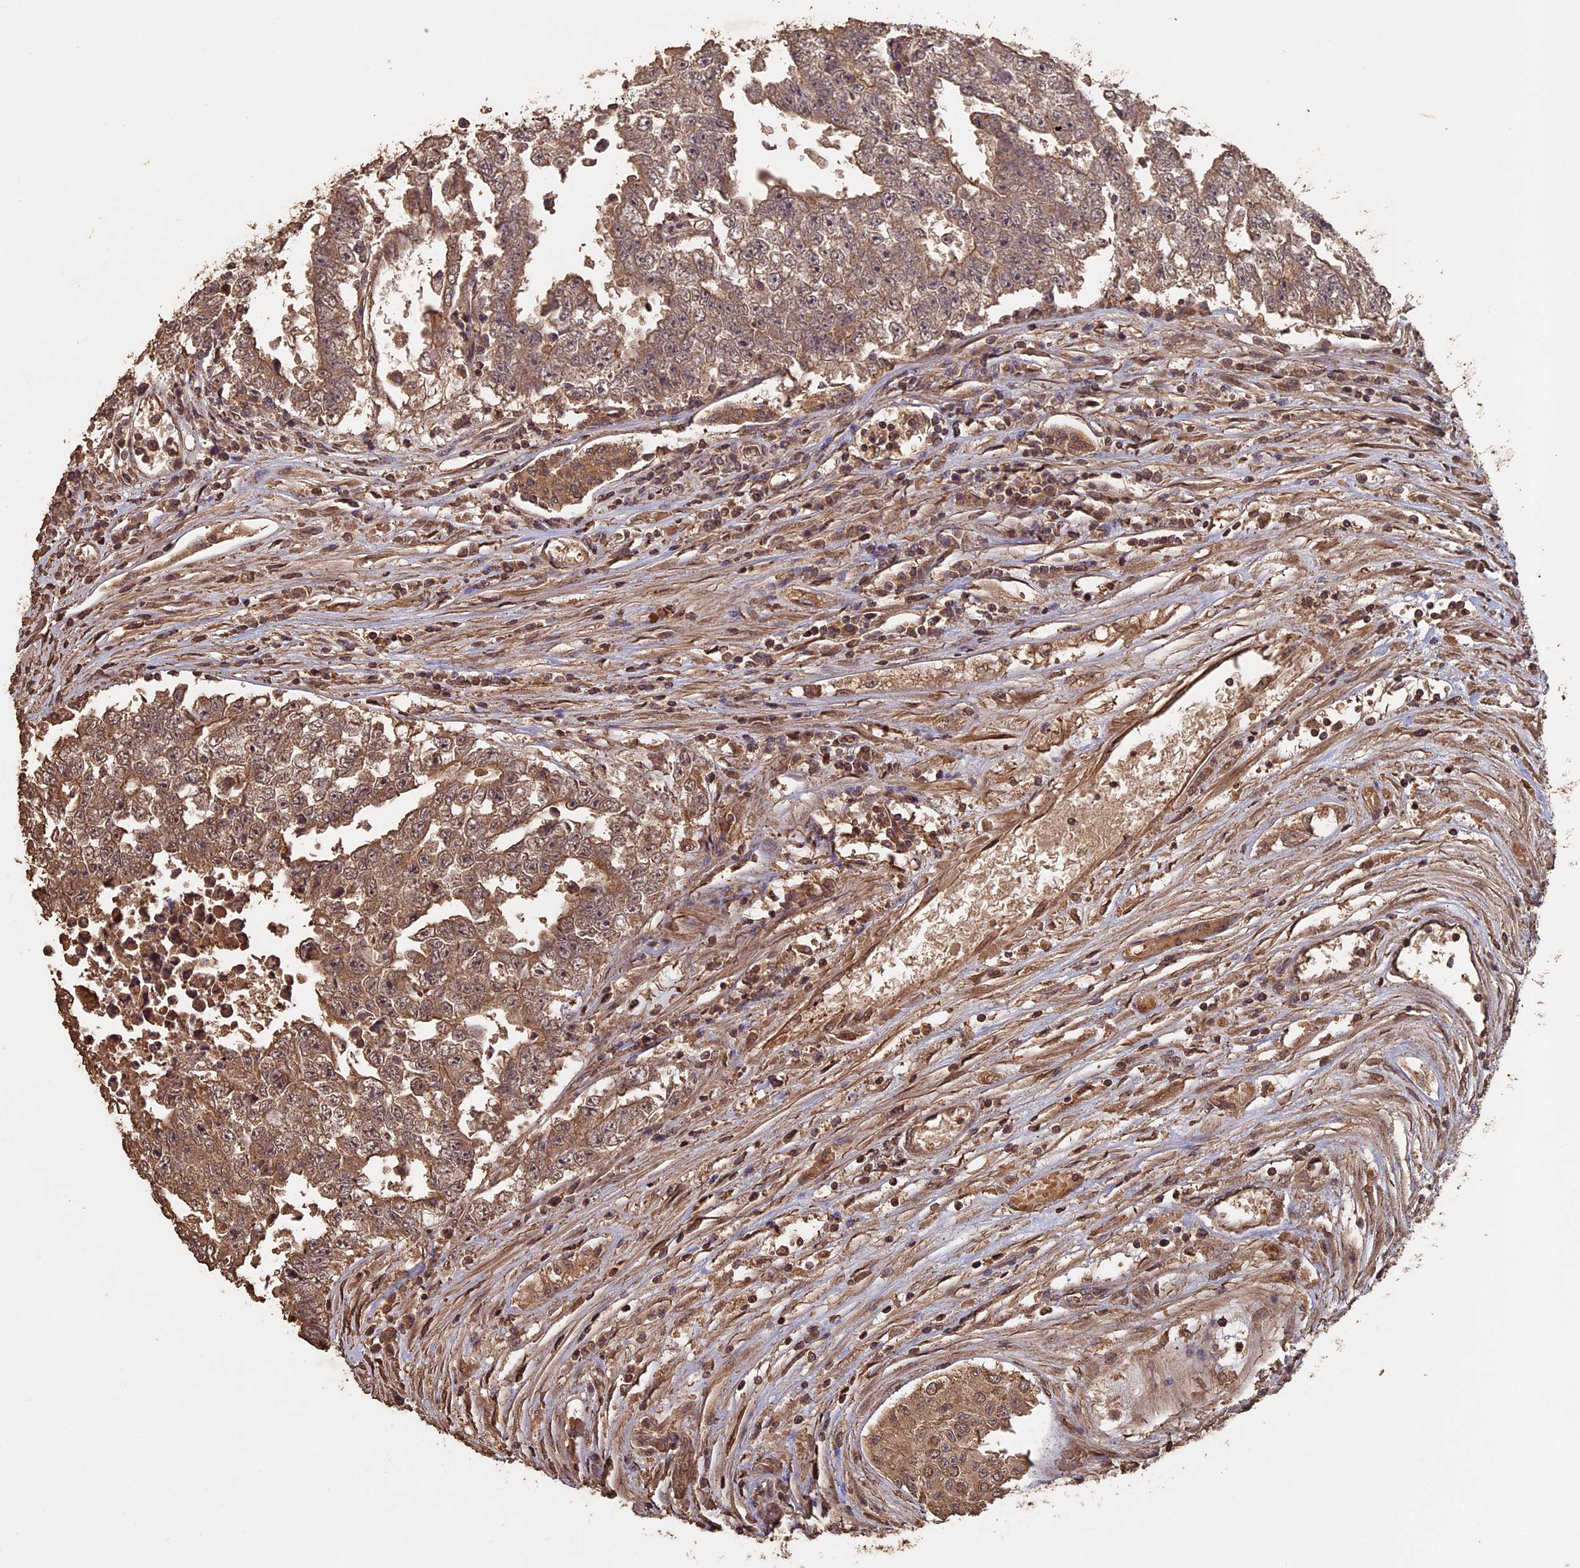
{"staining": {"intensity": "moderate", "quantity": ">75%", "location": "cytoplasmic/membranous"}, "tissue": "testis cancer", "cell_type": "Tumor cells", "image_type": "cancer", "snomed": [{"axis": "morphology", "description": "Carcinoma, Embryonal, NOS"}, {"axis": "topography", "description": "Testis"}], "caption": "The photomicrograph exhibits a brown stain indicating the presence of a protein in the cytoplasmic/membranous of tumor cells in embryonal carcinoma (testis). Using DAB (3,3'-diaminobenzidine) (brown) and hematoxylin (blue) stains, captured at high magnification using brightfield microscopy.", "gene": "HUNK", "patient": {"sex": "male", "age": 25}}